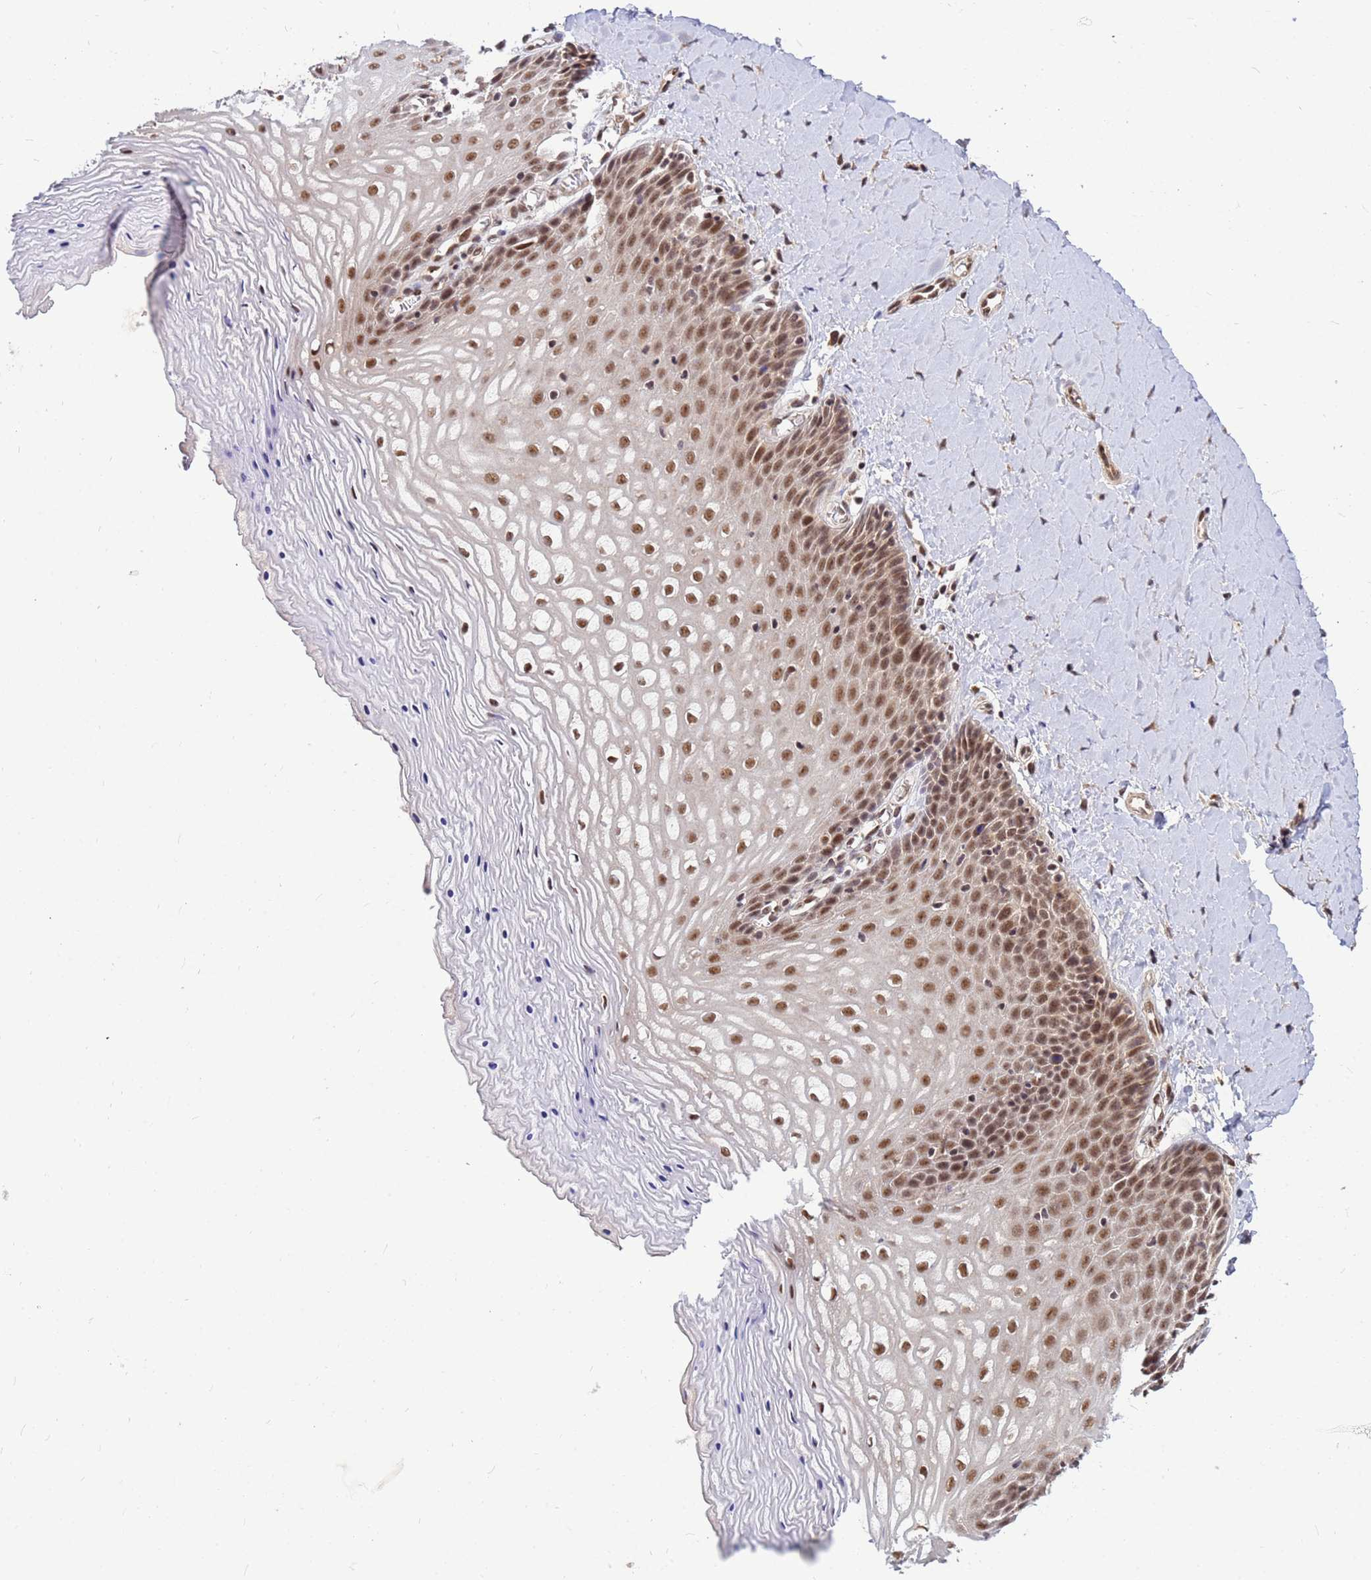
{"staining": {"intensity": "moderate", "quantity": ">75%", "location": "nuclear"}, "tissue": "vagina", "cell_type": "Squamous epithelial cells", "image_type": "normal", "snomed": [{"axis": "morphology", "description": "Normal tissue, NOS"}, {"axis": "topography", "description": "Vagina"}], "caption": "Immunohistochemical staining of normal vagina displays moderate nuclear protein staining in about >75% of squamous epithelial cells.", "gene": "NCBP2", "patient": {"sex": "female", "age": 65}}